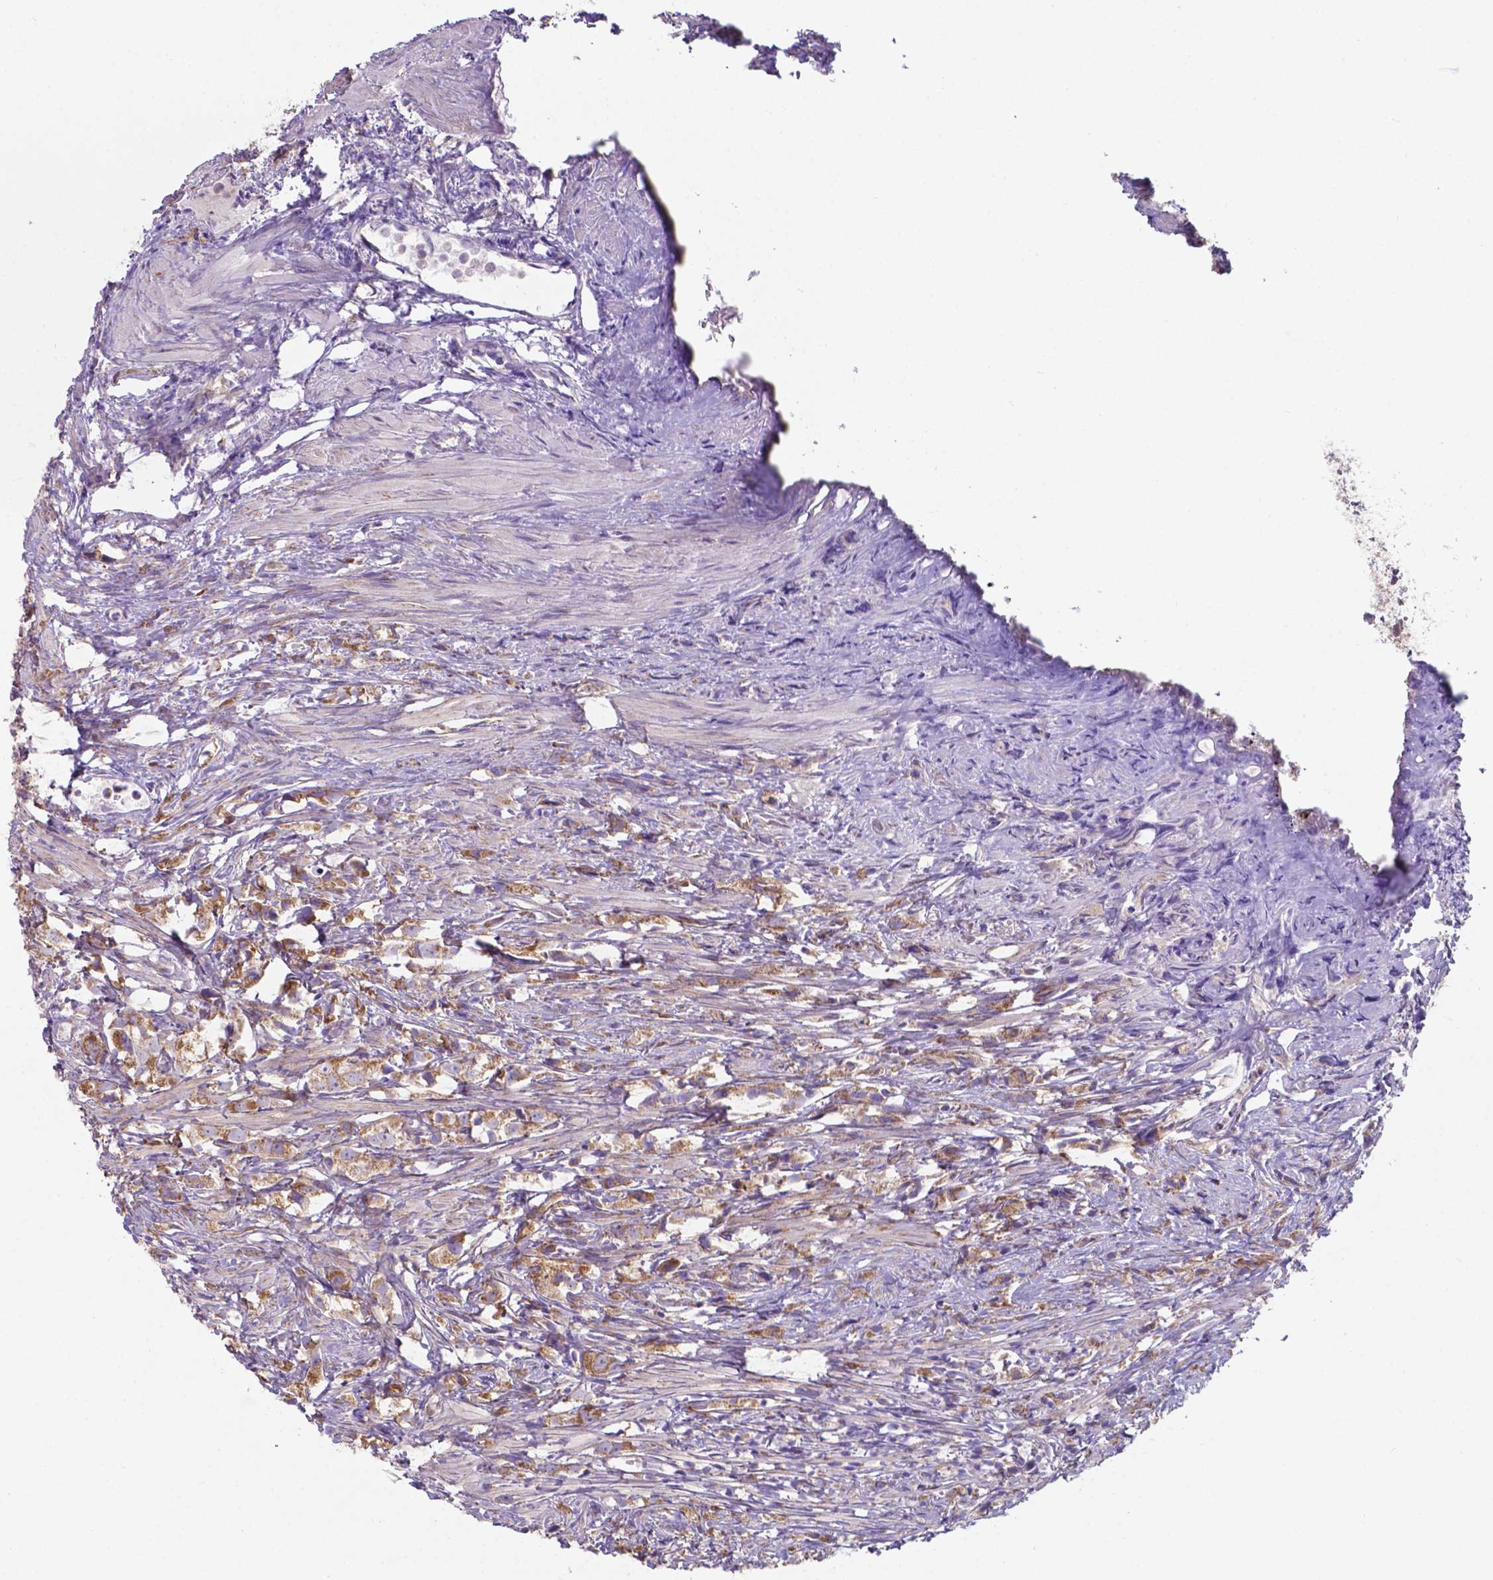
{"staining": {"intensity": "moderate", "quantity": ">75%", "location": "cytoplasmic/membranous"}, "tissue": "prostate cancer", "cell_type": "Tumor cells", "image_type": "cancer", "snomed": [{"axis": "morphology", "description": "Adenocarcinoma, High grade"}, {"axis": "topography", "description": "Prostate"}], "caption": "Immunohistochemical staining of human prostate cancer displays medium levels of moderate cytoplasmic/membranous protein staining in approximately >75% of tumor cells.", "gene": "FAM114A1", "patient": {"sex": "male", "age": 75}}